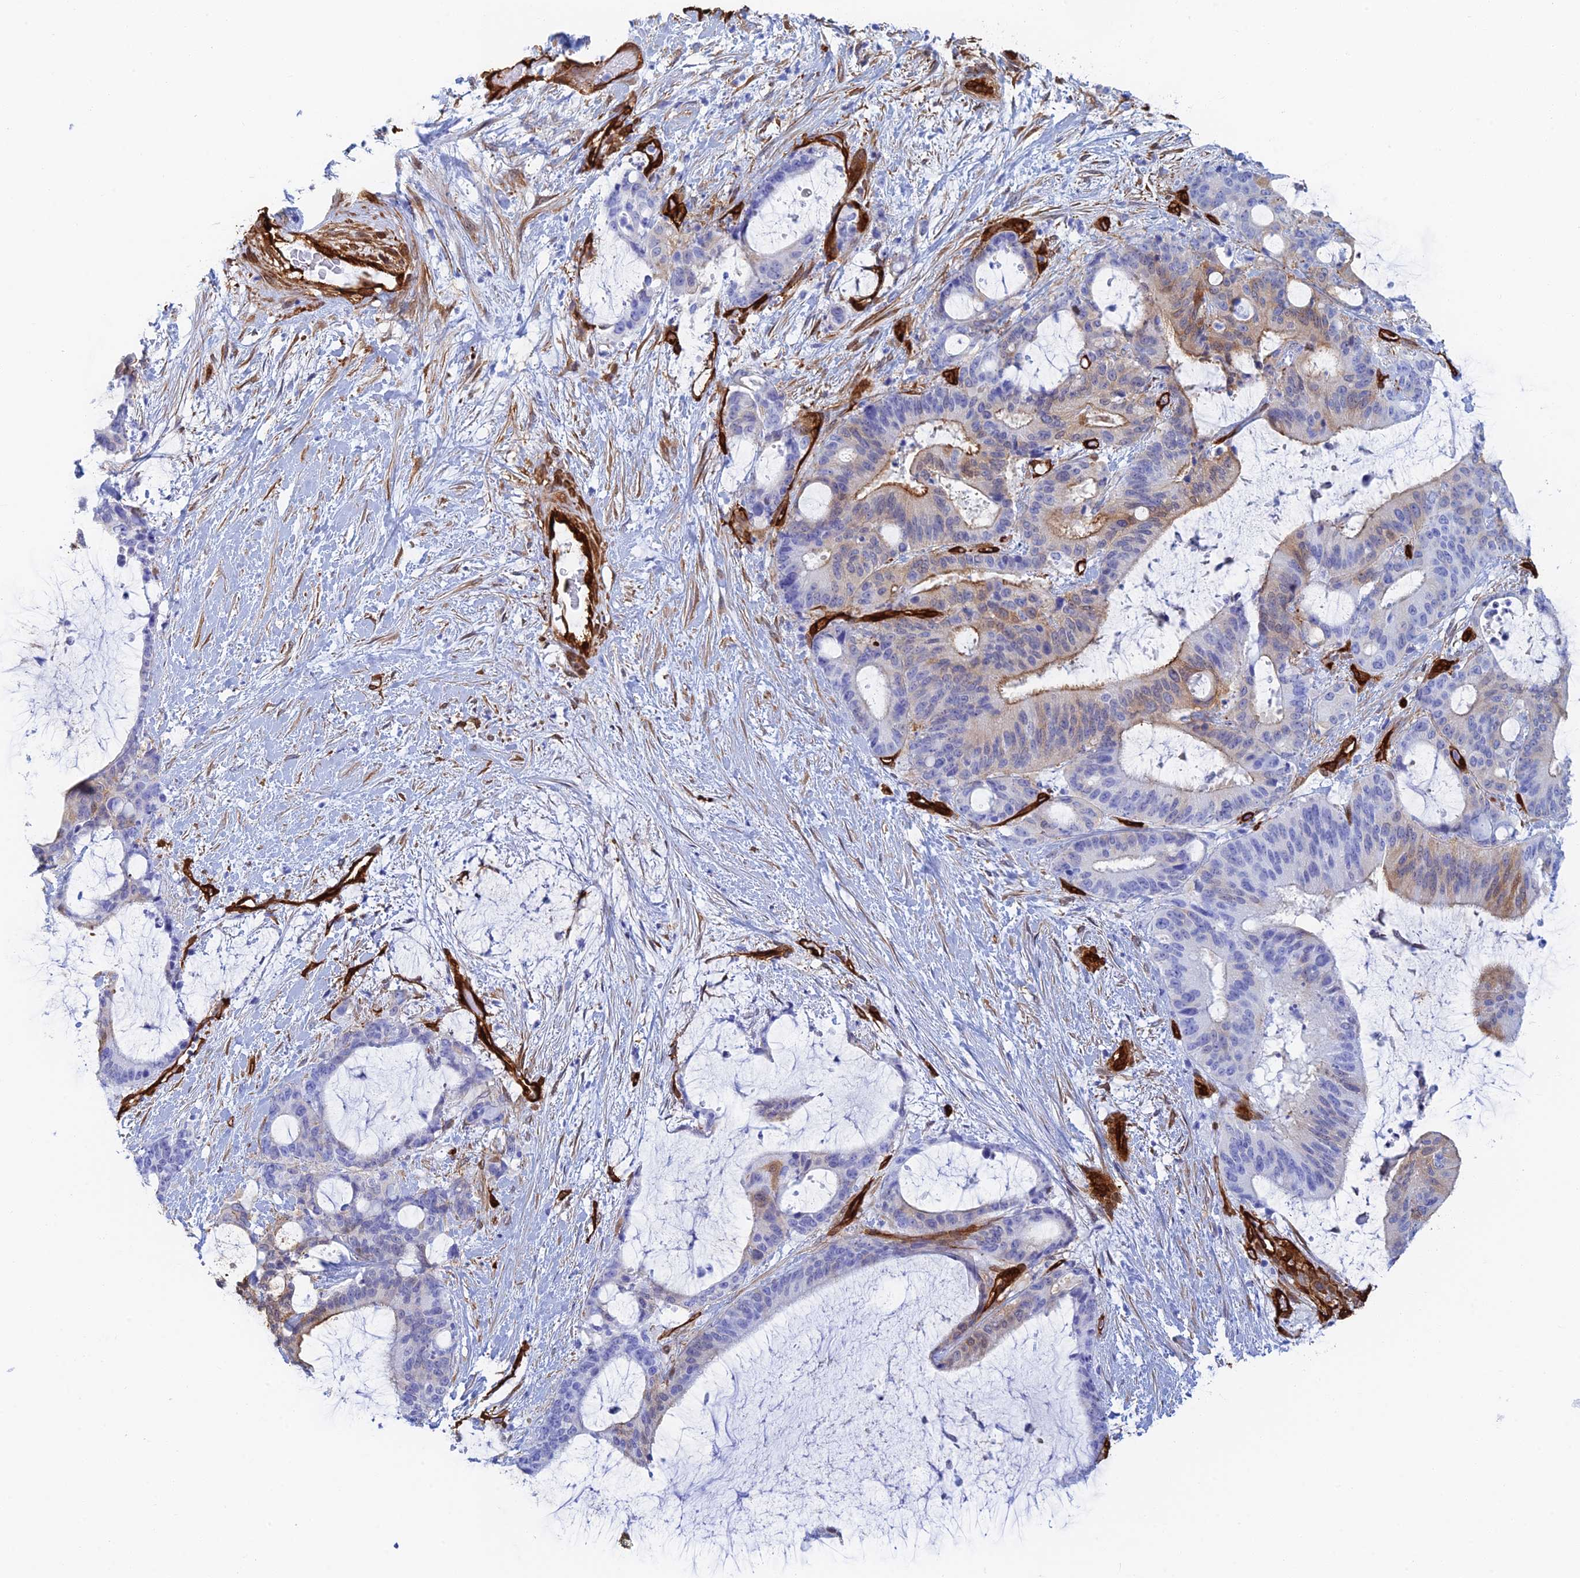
{"staining": {"intensity": "moderate", "quantity": "<25%", "location": "cytoplasmic/membranous"}, "tissue": "liver cancer", "cell_type": "Tumor cells", "image_type": "cancer", "snomed": [{"axis": "morphology", "description": "Normal tissue, NOS"}, {"axis": "morphology", "description": "Cholangiocarcinoma"}, {"axis": "topography", "description": "Liver"}, {"axis": "topography", "description": "Peripheral nerve tissue"}], "caption": "The image shows staining of cholangiocarcinoma (liver), revealing moderate cytoplasmic/membranous protein positivity (brown color) within tumor cells.", "gene": "CRIP2", "patient": {"sex": "female", "age": 73}}